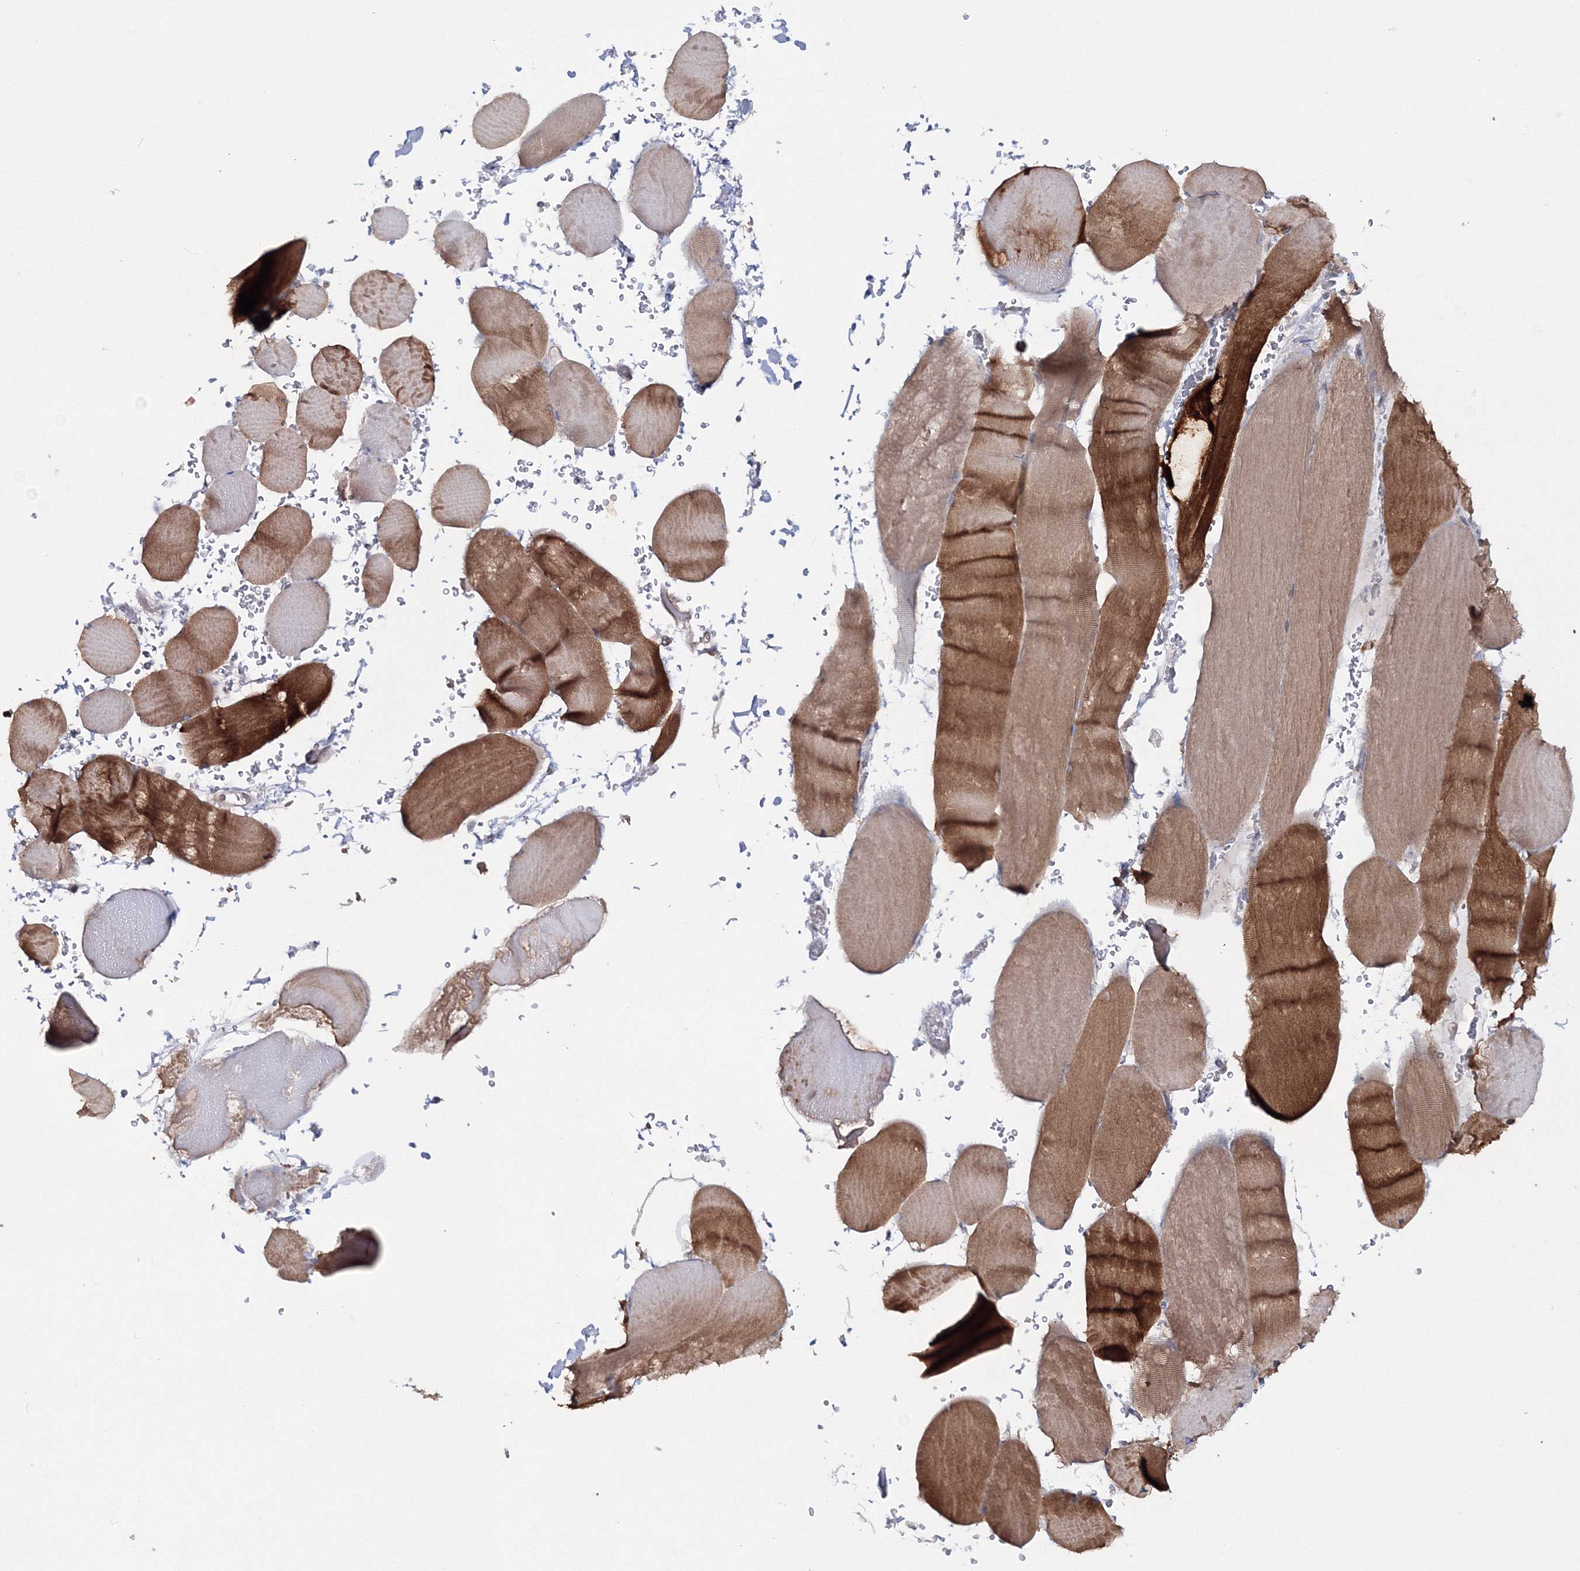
{"staining": {"intensity": "moderate", "quantity": "25%-75%", "location": "cytoplasmic/membranous"}, "tissue": "skeletal muscle", "cell_type": "Myocytes", "image_type": "normal", "snomed": [{"axis": "morphology", "description": "Normal tissue, NOS"}, {"axis": "topography", "description": "Skeletal muscle"}, {"axis": "topography", "description": "Head-Neck"}], "caption": "A brown stain shows moderate cytoplasmic/membranous positivity of a protein in myocytes of unremarkable skeletal muscle. (IHC, brightfield microscopy, high magnification).", "gene": "IPMK", "patient": {"sex": "male", "age": 66}}